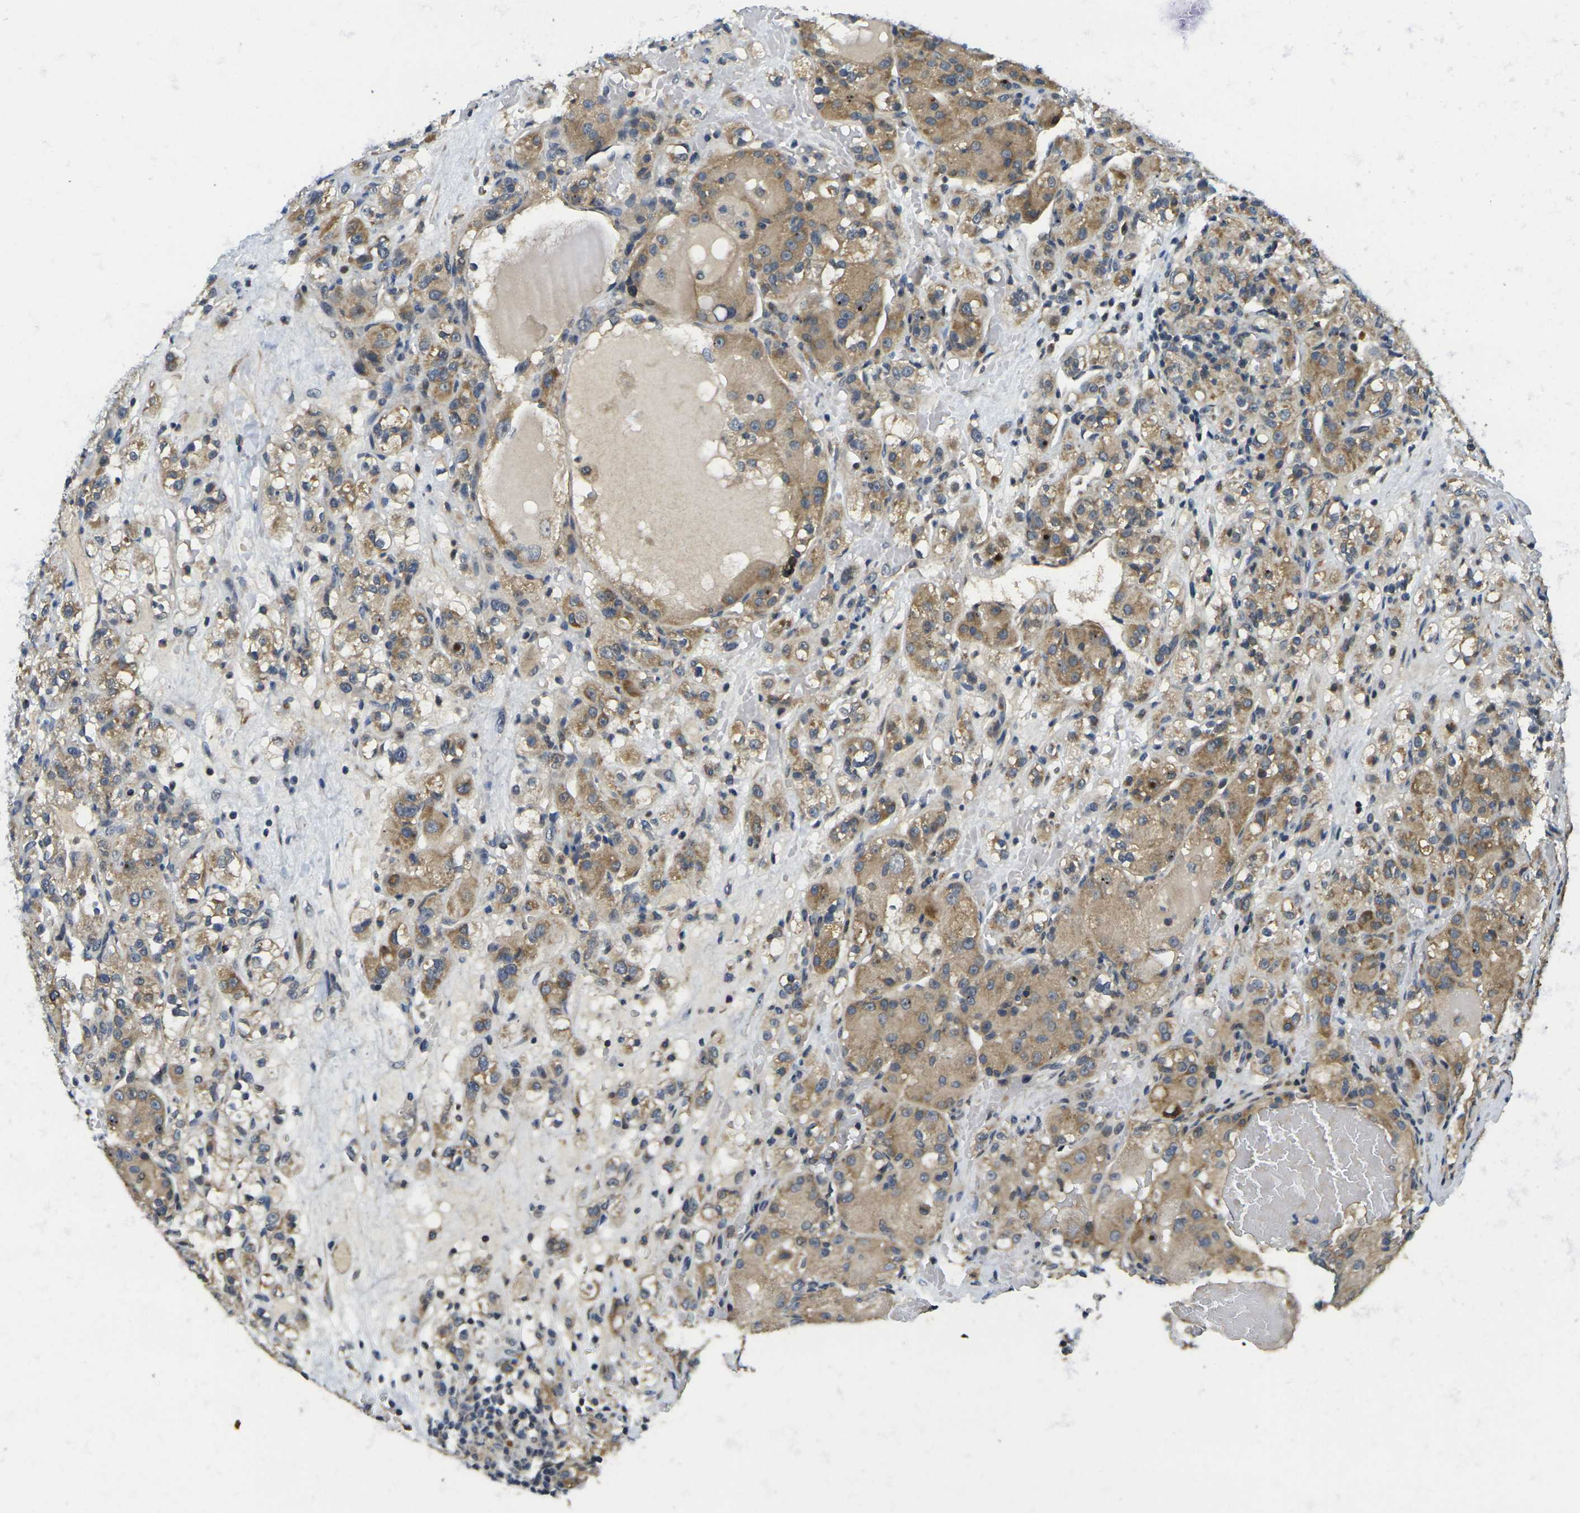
{"staining": {"intensity": "moderate", "quantity": ">75%", "location": "cytoplasmic/membranous"}, "tissue": "renal cancer", "cell_type": "Tumor cells", "image_type": "cancer", "snomed": [{"axis": "morphology", "description": "Normal tissue, NOS"}, {"axis": "morphology", "description": "Adenocarcinoma, NOS"}, {"axis": "topography", "description": "Kidney"}], "caption": "Moderate cytoplasmic/membranous protein positivity is present in approximately >75% of tumor cells in renal adenocarcinoma.", "gene": "MINAR2", "patient": {"sex": "male", "age": 61}}